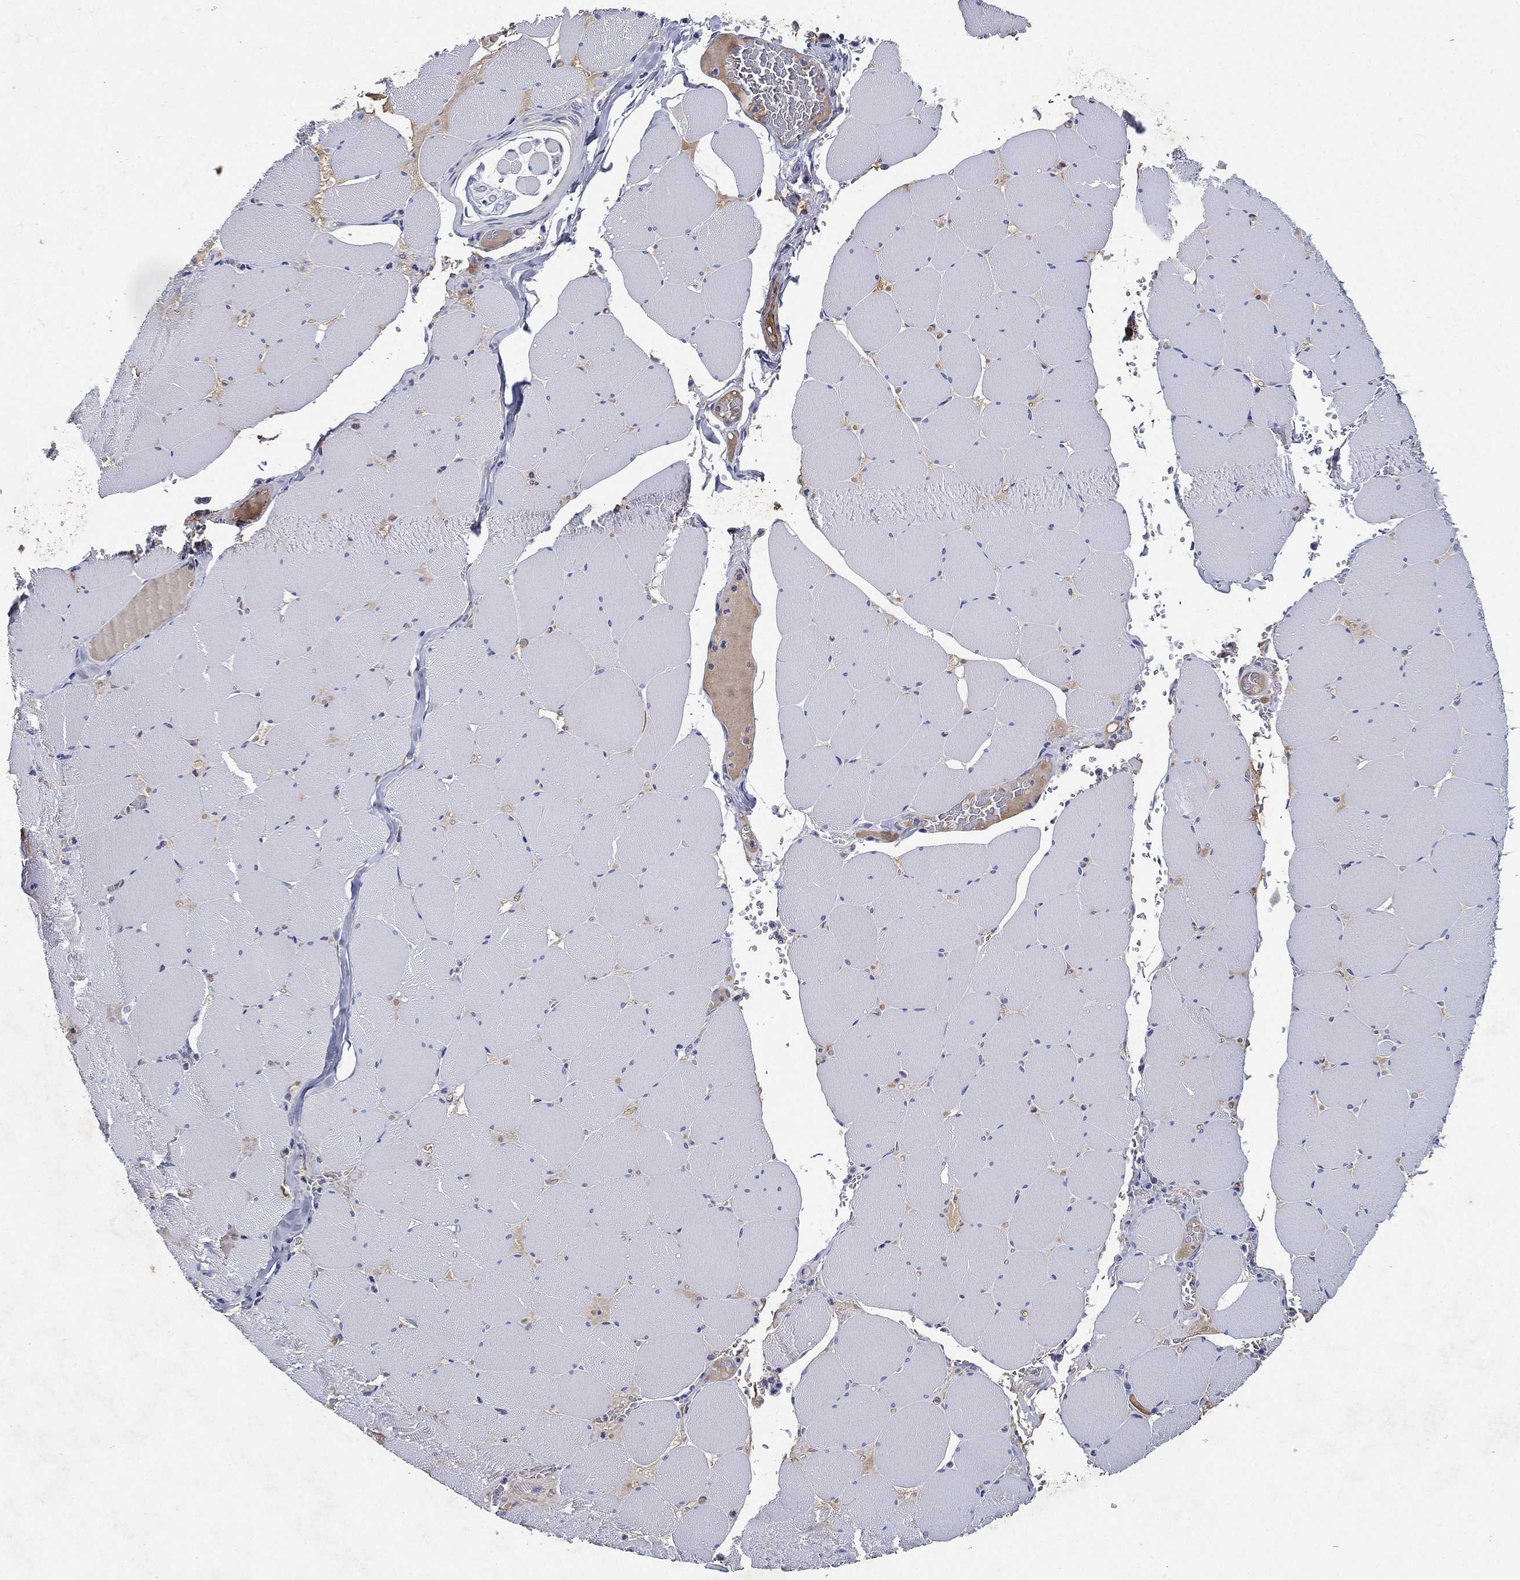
{"staining": {"intensity": "negative", "quantity": "none", "location": "none"}, "tissue": "skeletal muscle", "cell_type": "Myocytes", "image_type": "normal", "snomed": [{"axis": "morphology", "description": "Normal tissue, NOS"}, {"axis": "morphology", "description": "Malignant melanoma, Metastatic site"}, {"axis": "topography", "description": "Skeletal muscle"}], "caption": "The image exhibits no significant expression in myocytes of skeletal muscle. (DAB immunohistochemistry, high magnification).", "gene": "TMPRSS11D", "patient": {"sex": "male", "age": 50}}